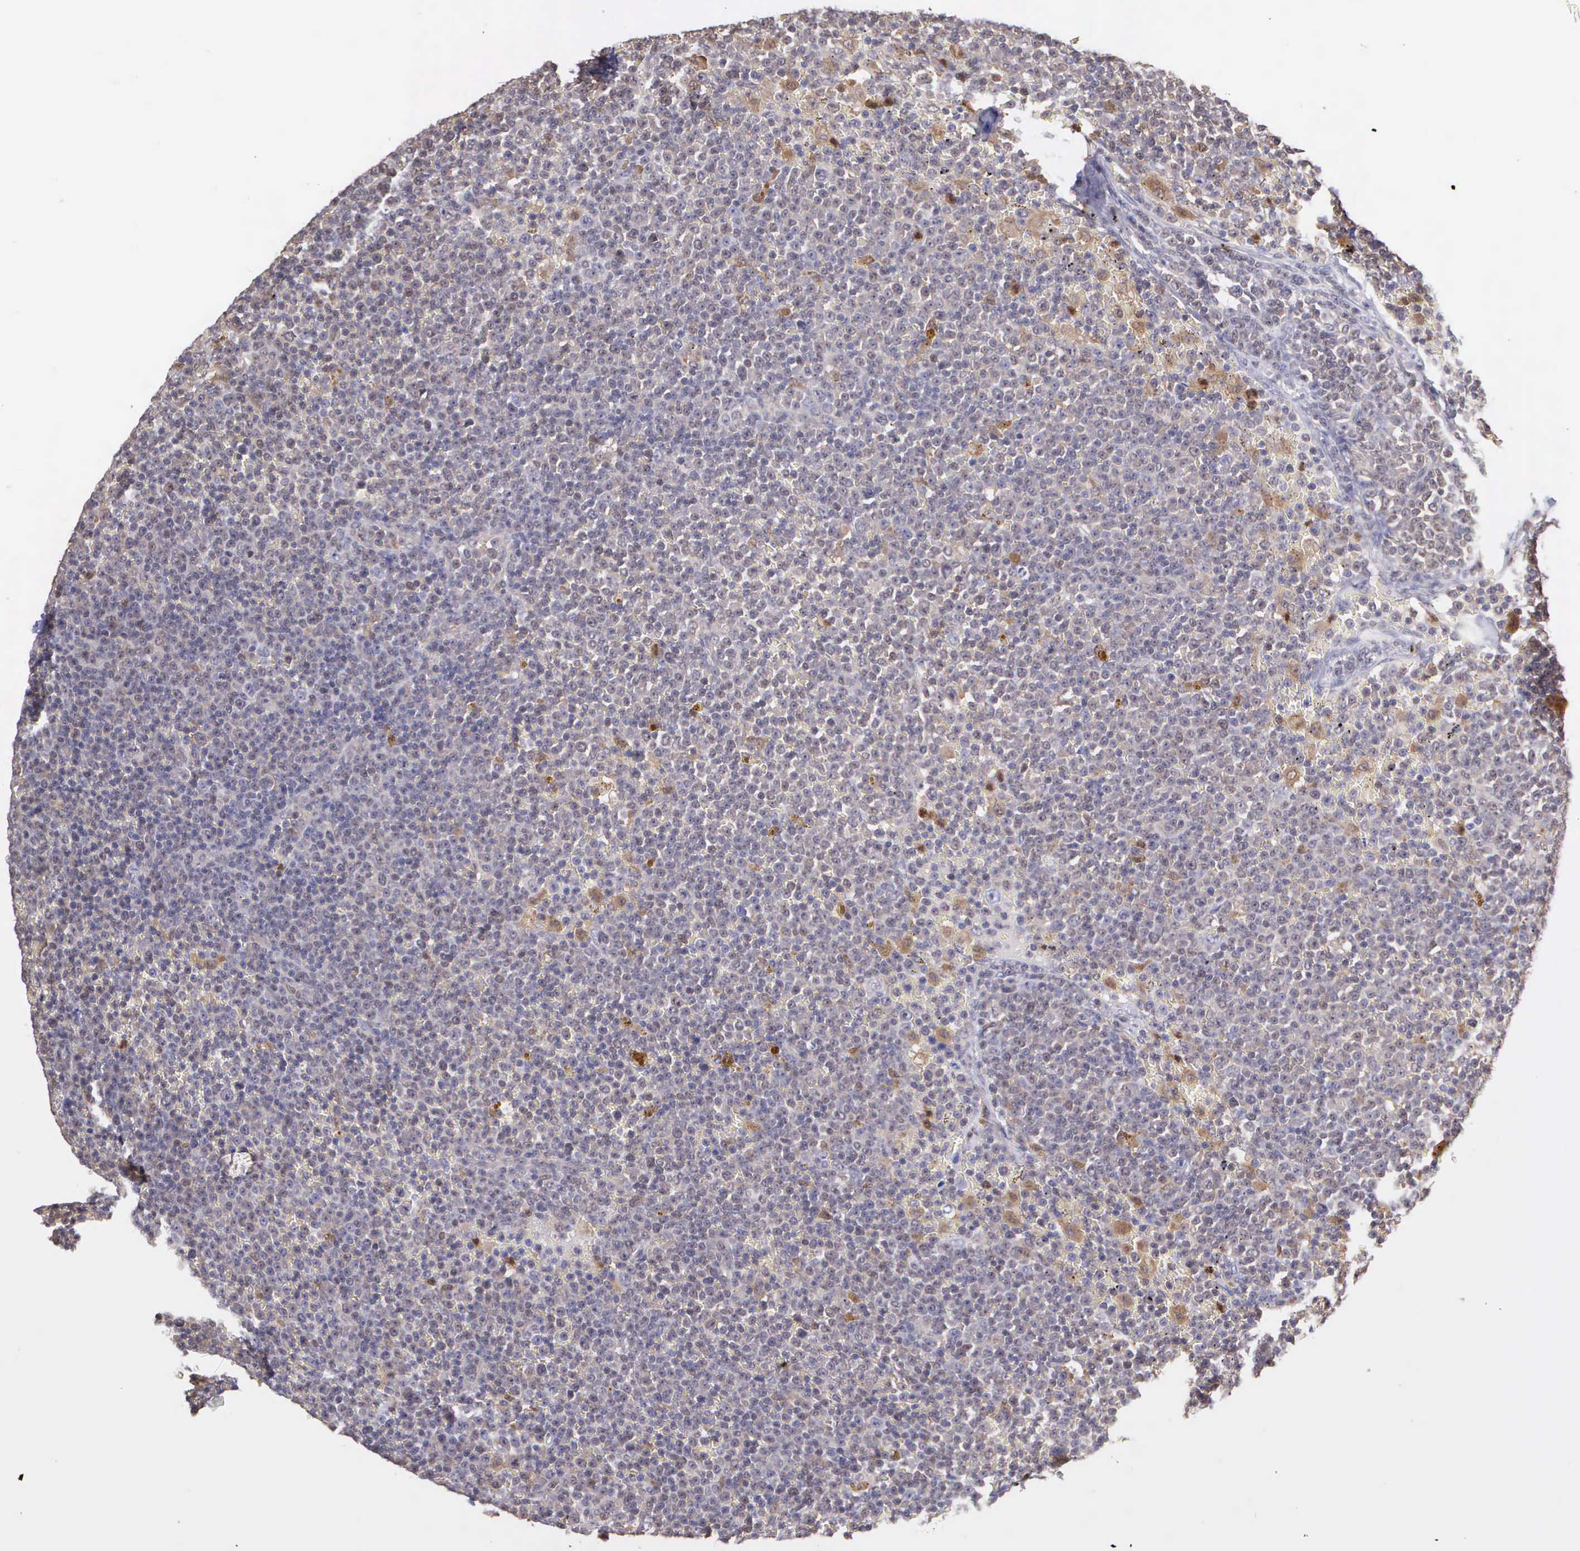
{"staining": {"intensity": "negative", "quantity": "none", "location": "none"}, "tissue": "lymphoma", "cell_type": "Tumor cells", "image_type": "cancer", "snomed": [{"axis": "morphology", "description": "Malignant lymphoma, non-Hodgkin's type, Low grade"}, {"axis": "topography", "description": "Lymph node"}], "caption": "DAB immunohistochemical staining of human lymphoma demonstrates no significant staining in tumor cells.", "gene": "BID", "patient": {"sex": "male", "age": 50}}